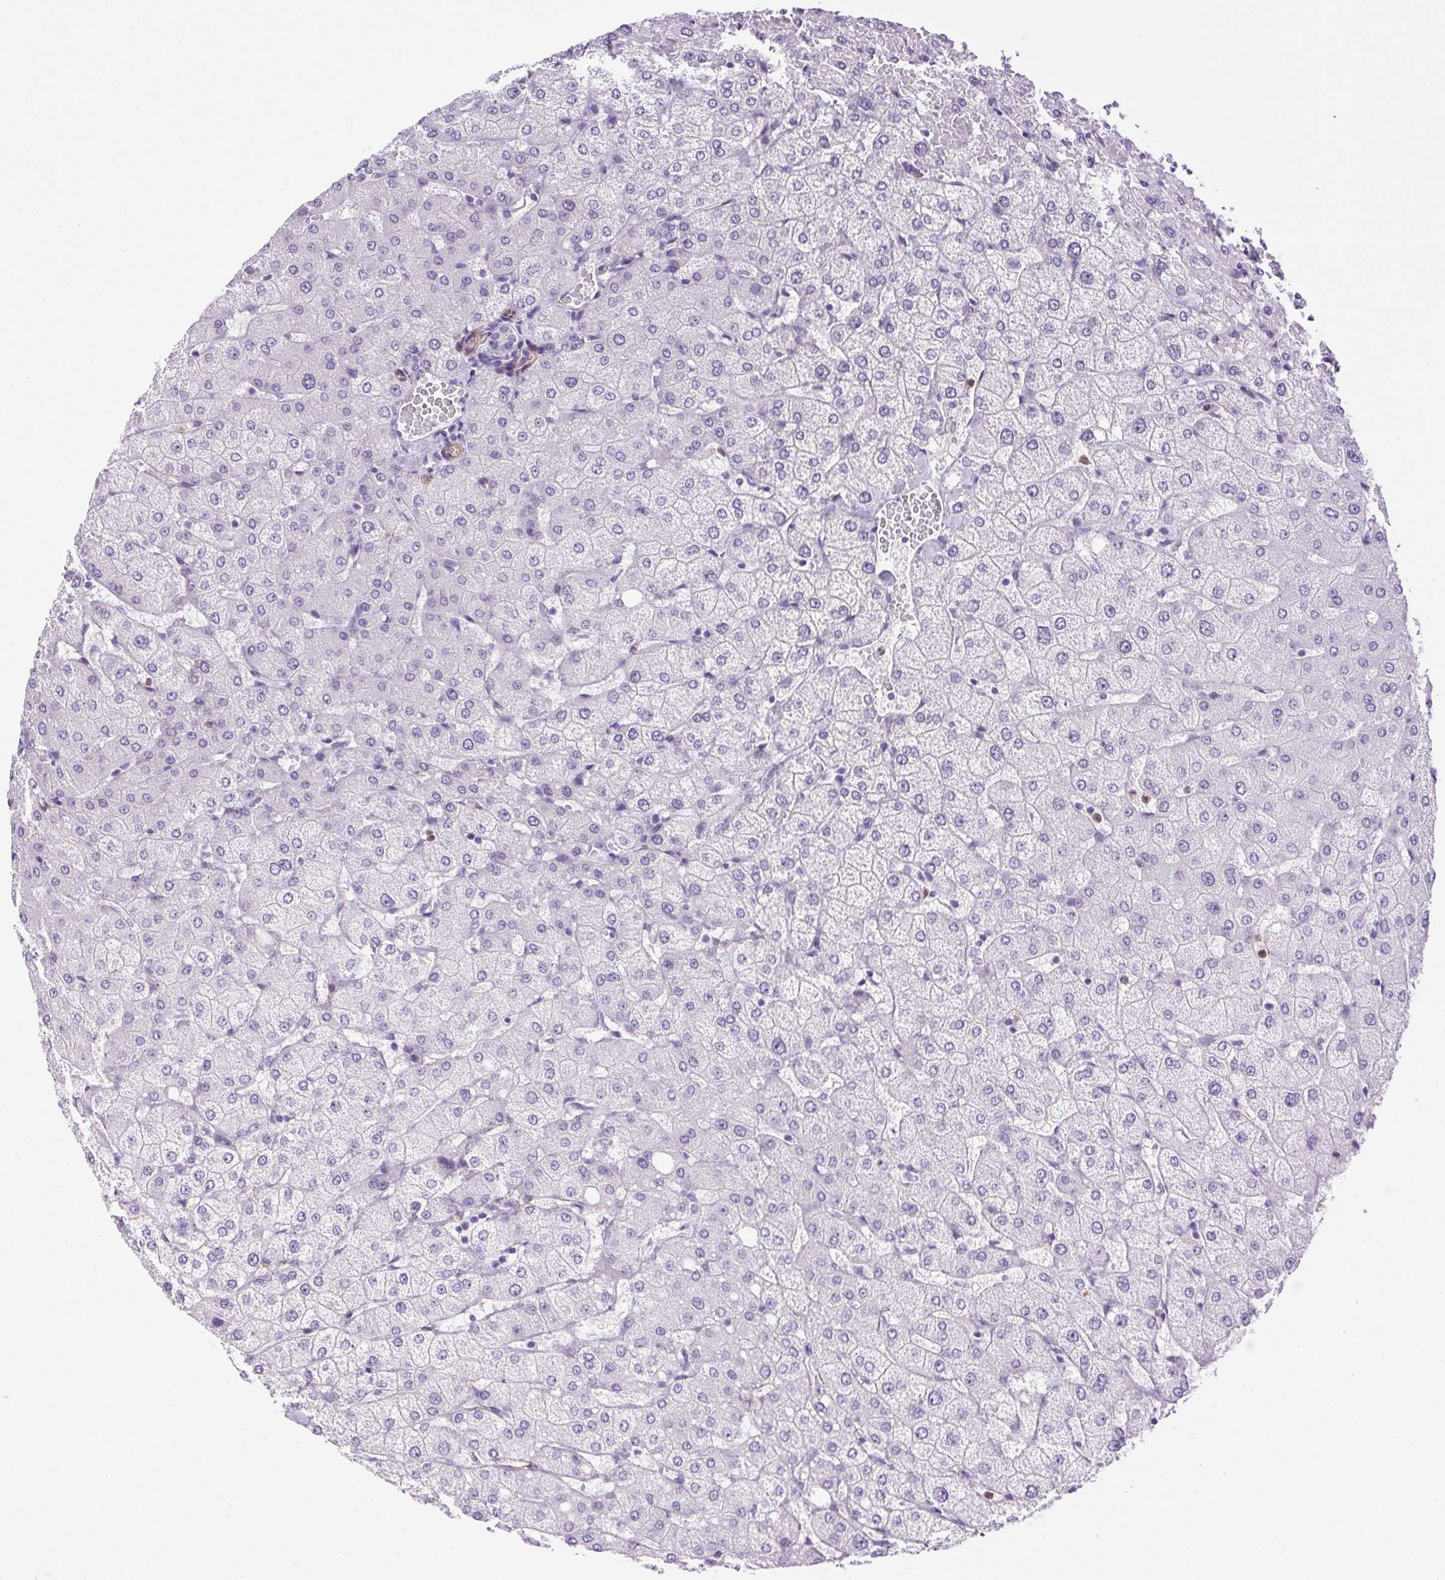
{"staining": {"intensity": "negative", "quantity": "none", "location": "none"}, "tissue": "liver", "cell_type": "Cholangiocytes", "image_type": "normal", "snomed": [{"axis": "morphology", "description": "Normal tissue, NOS"}, {"axis": "topography", "description": "Liver"}], "caption": "Normal liver was stained to show a protein in brown. There is no significant positivity in cholangiocytes. Nuclei are stained in blue.", "gene": "SHCBP1L", "patient": {"sex": "female", "age": 54}}